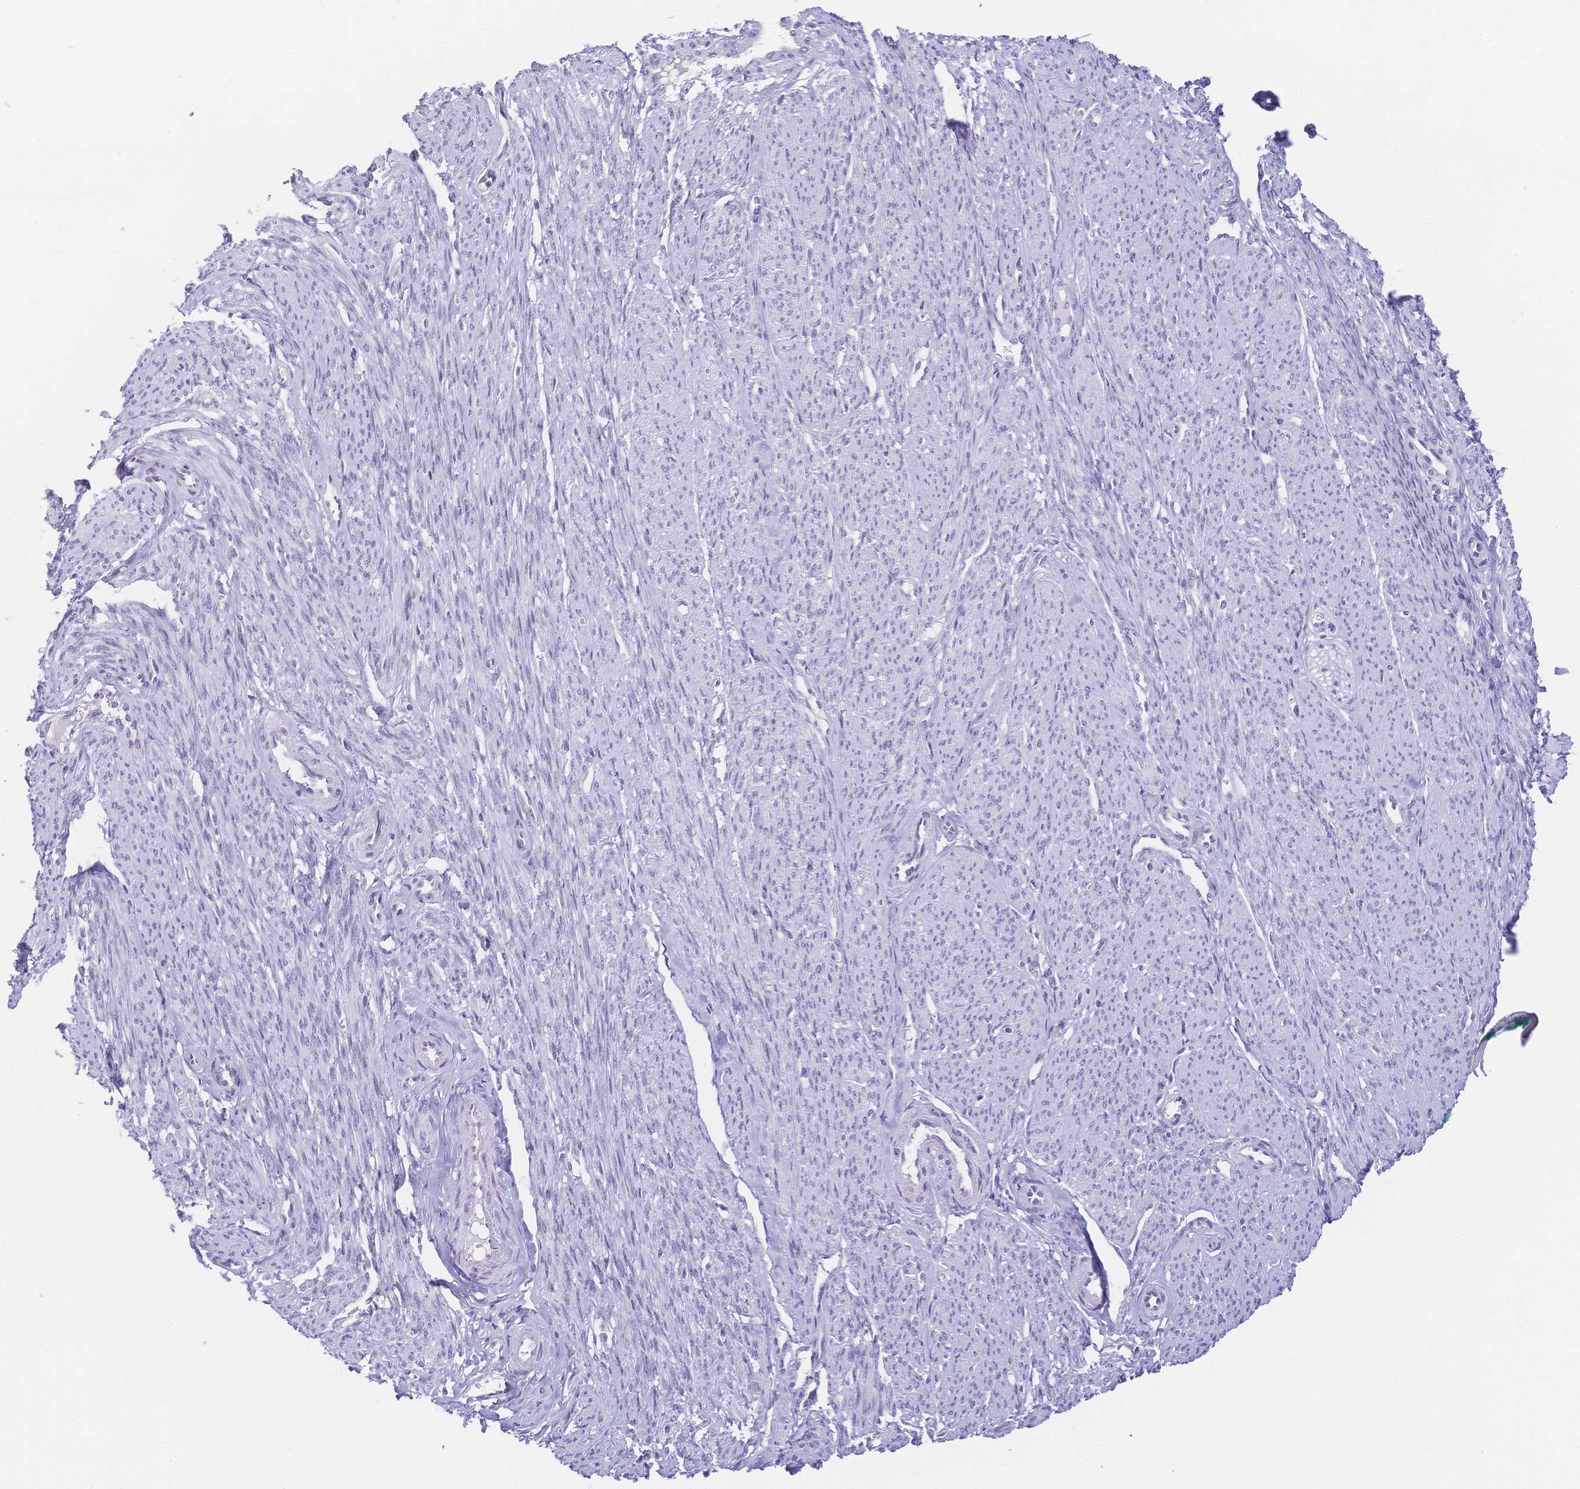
{"staining": {"intensity": "negative", "quantity": "none", "location": "none"}, "tissue": "smooth muscle", "cell_type": "Smooth muscle cells", "image_type": "normal", "snomed": [{"axis": "morphology", "description": "Normal tissue, NOS"}, {"axis": "topography", "description": "Smooth muscle"}], "caption": "Smooth muscle cells show no significant protein positivity in unremarkable smooth muscle. (DAB IHC, high magnification).", "gene": "CR2", "patient": {"sex": "female", "age": 65}}